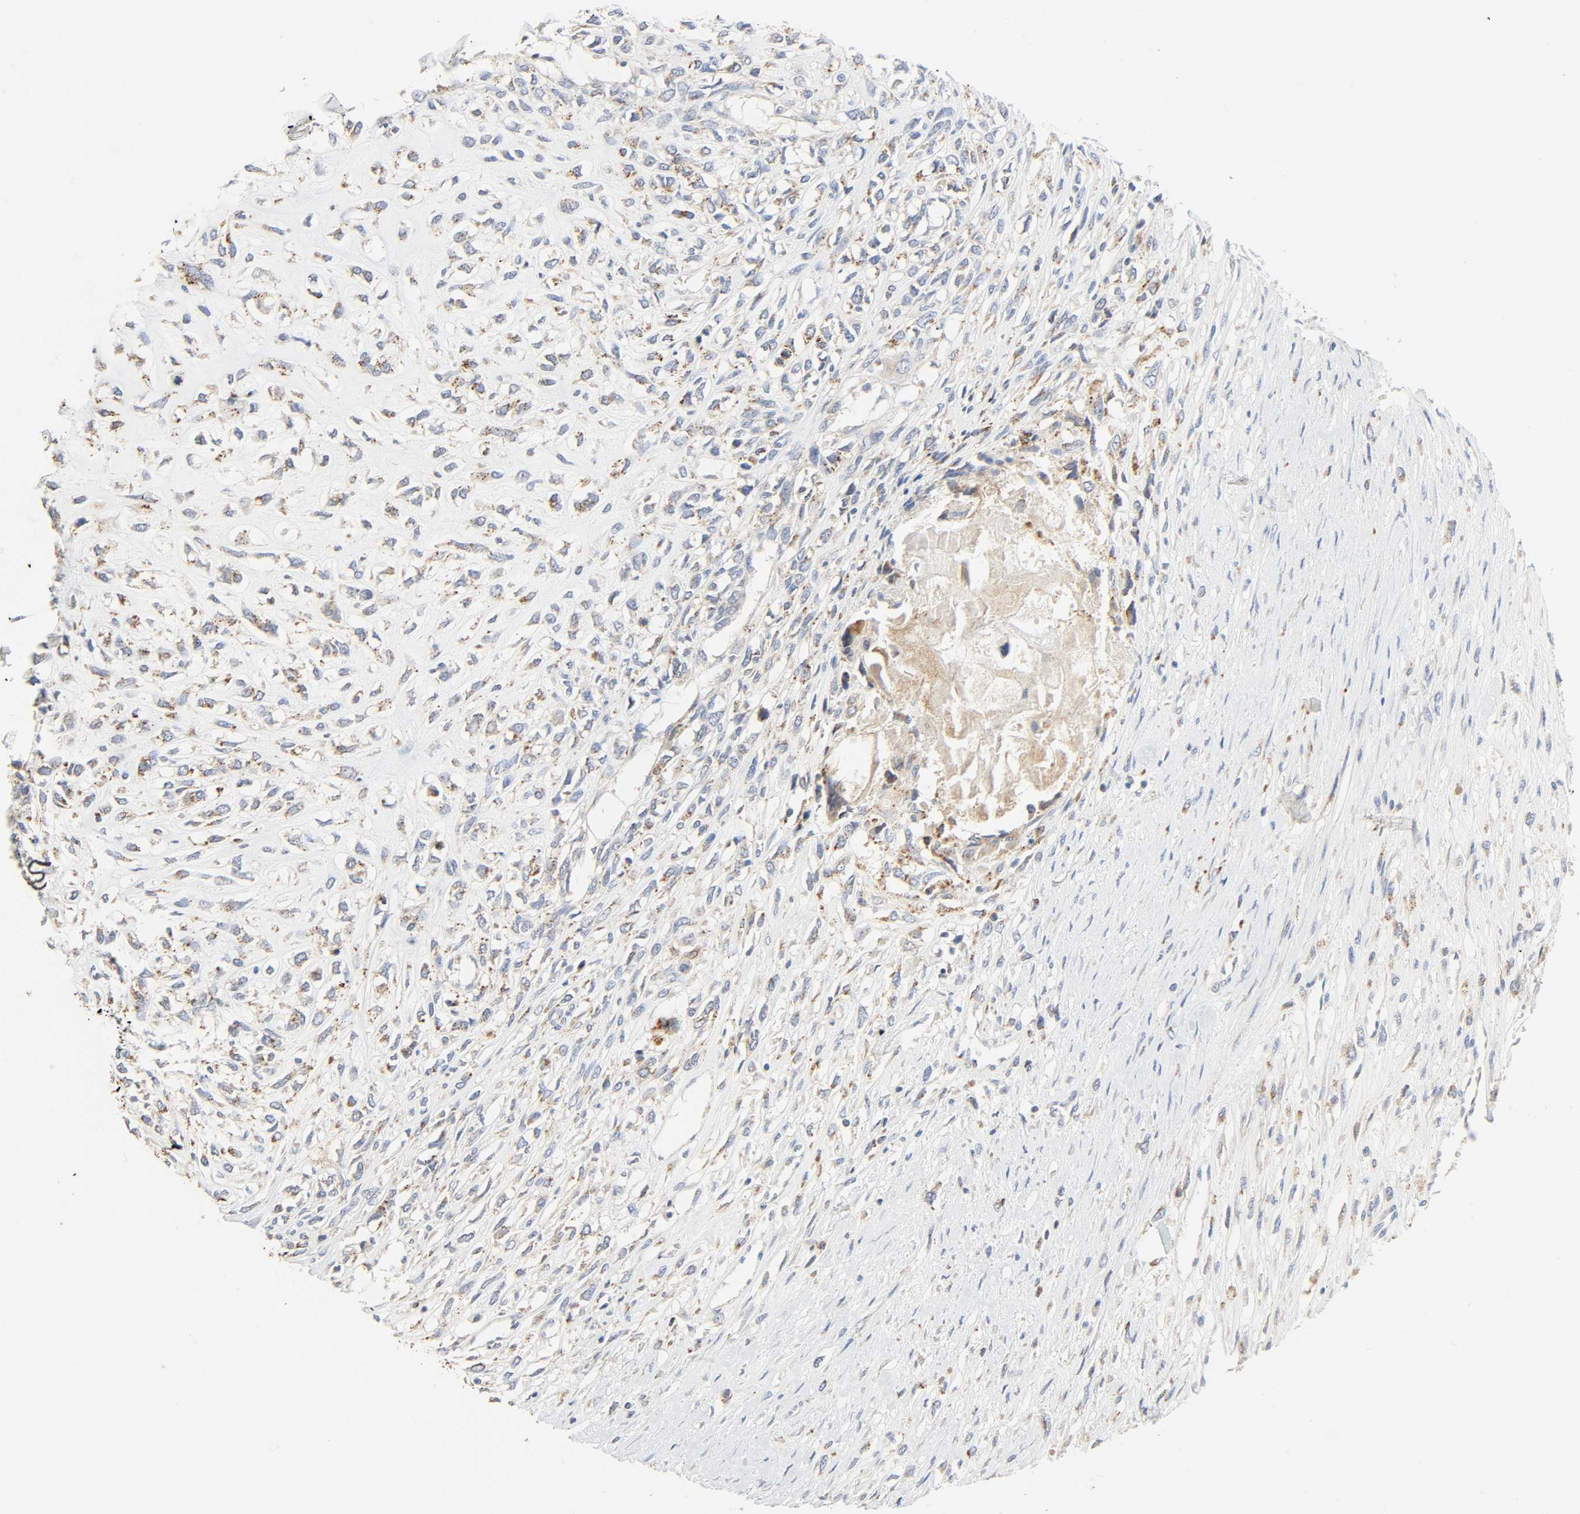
{"staining": {"intensity": "moderate", "quantity": ">75%", "location": "cytoplasmic/membranous"}, "tissue": "head and neck cancer", "cell_type": "Tumor cells", "image_type": "cancer", "snomed": [{"axis": "morphology", "description": "Necrosis, NOS"}, {"axis": "morphology", "description": "Neoplasm, malignant, NOS"}, {"axis": "topography", "description": "Salivary gland"}, {"axis": "topography", "description": "Head-Neck"}], "caption": "IHC histopathology image of neoplastic tissue: human neoplasm (malignant) (head and neck) stained using immunohistochemistry displays medium levels of moderate protein expression localized specifically in the cytoplasmic/membranous of tumor cells, appearing as a cytoplasmic/membranous brown color.", "gene": "CAMK2A", "patient": {"sex": "male", "age": 43}}